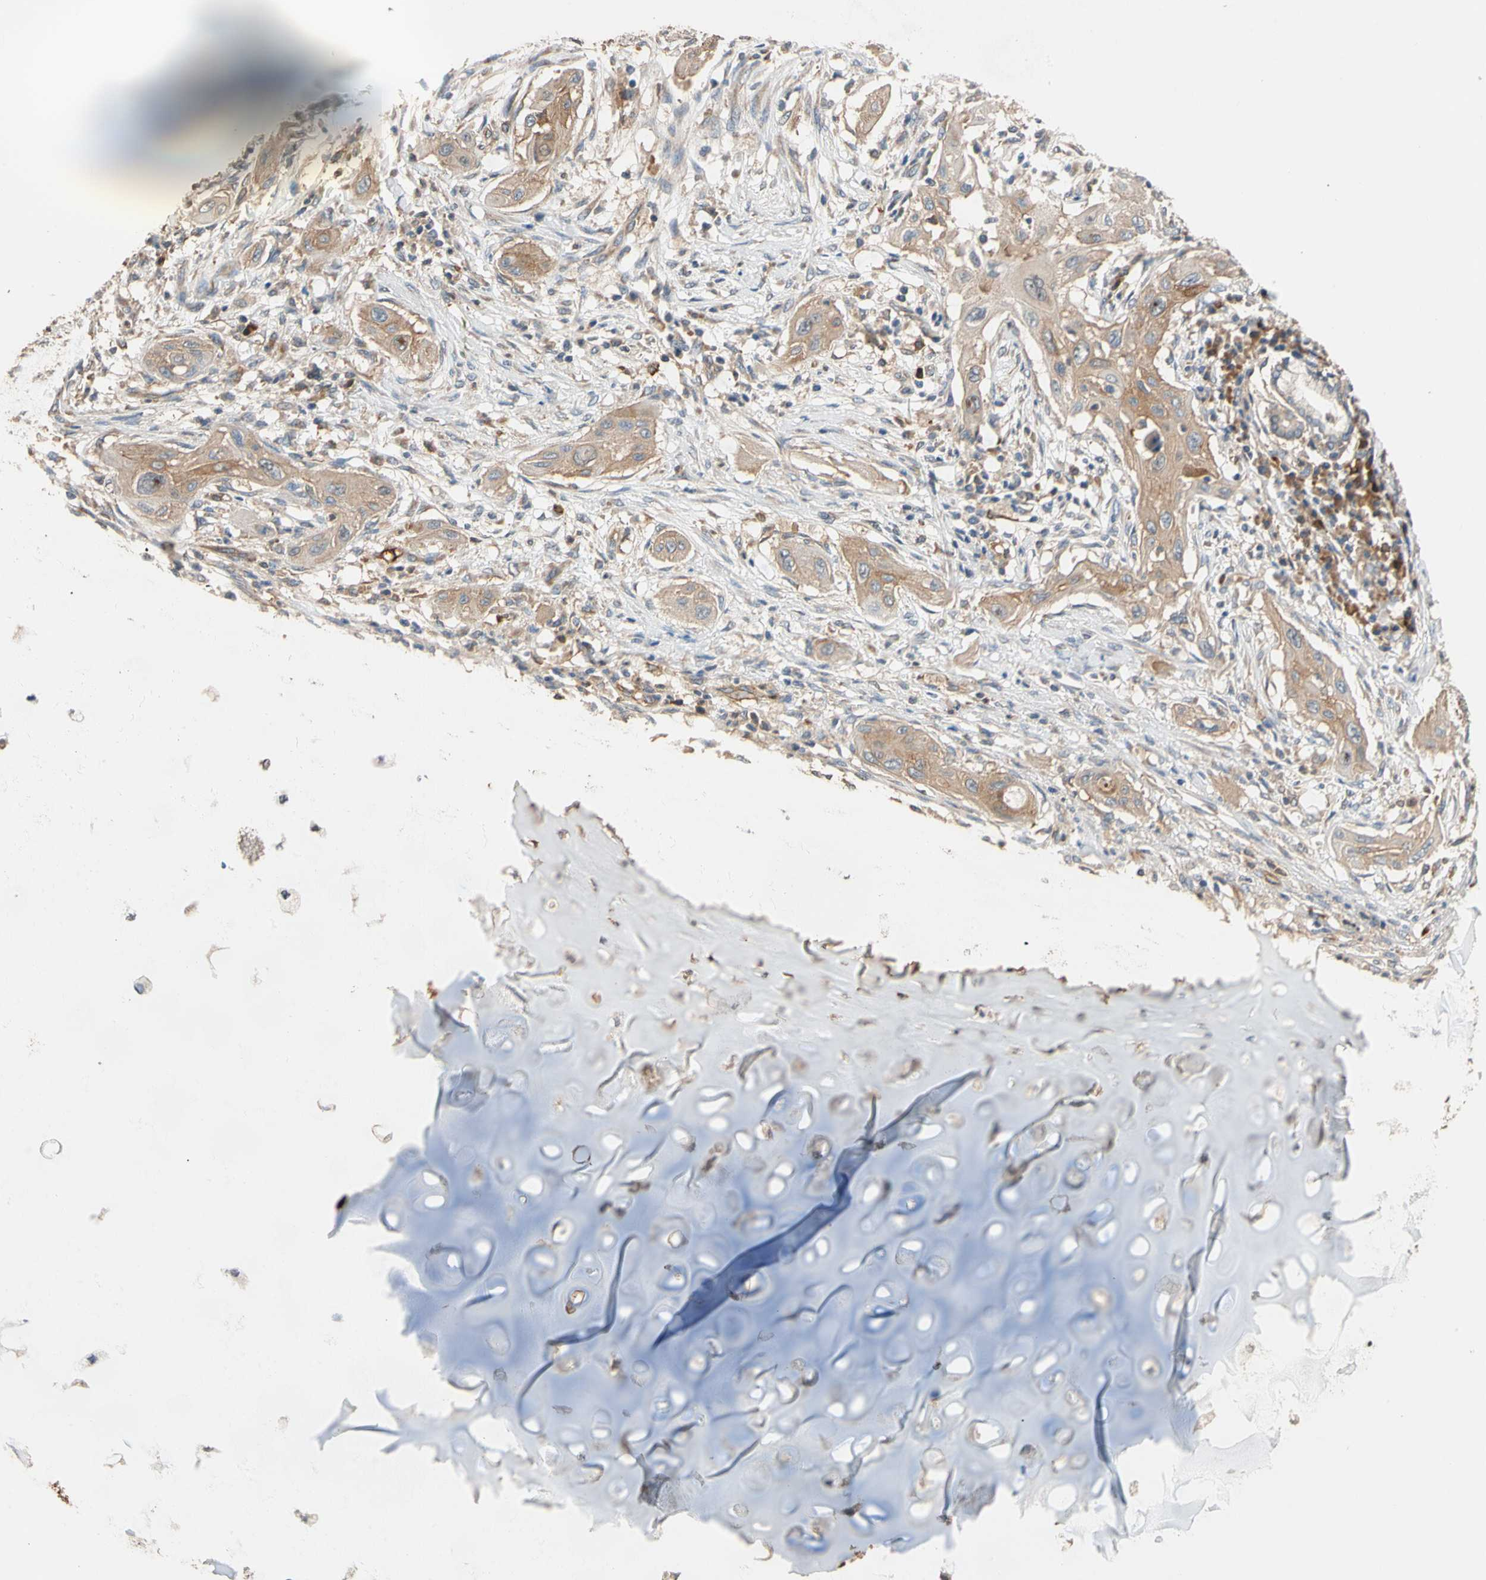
{"staining": {"intensity": "moderate", "quantity": ">75%", "location": "cytoplasmic/membranous"}, "tissue": "lung cancer", "cell_type": "Tumor cells", "image_type": "cancer", "snomed": [{"axis": "morphology", "description": "Squamous cell carcinoma, NOS"}, {"axis": "topography", "description": "Lung"}], "caption": "Protein expression analysis of lung squamous cell carcinoma demonstrates moderate cytoplasmic/membranous expression in approximately >75% of tumor cells.", "gene": "RIOK2", "patient": {"sex": "female", "age": 47}}